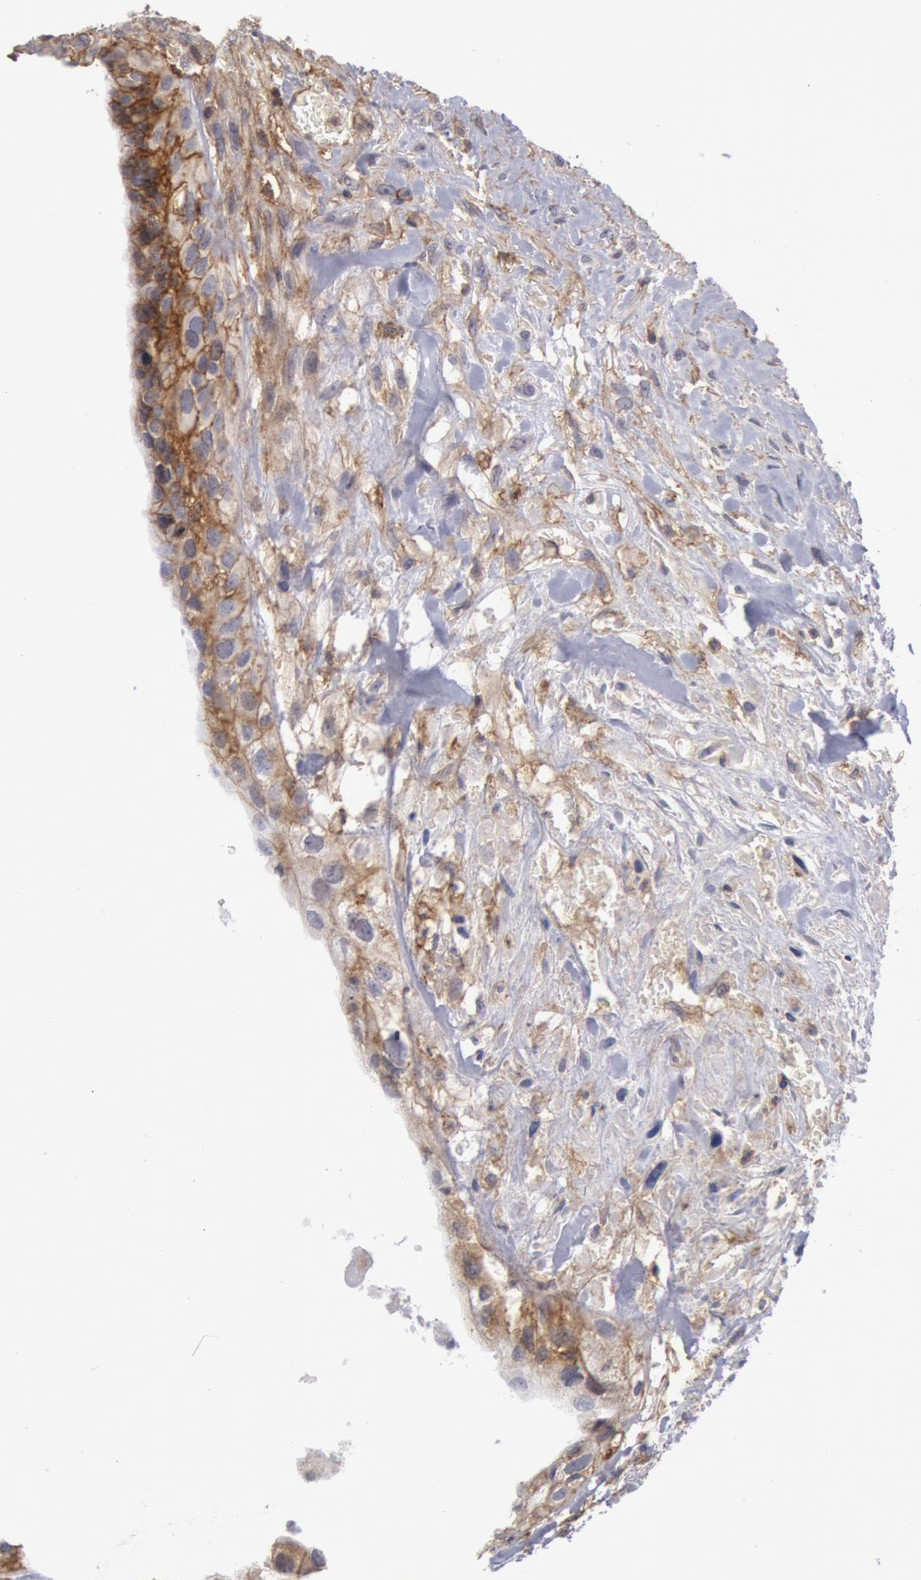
{"staining": {"intensity": "moderate", "quantity": ">75%", "location": "cytoplasmic/membranous"}, "tissue": "breast cancer", "cell_type": "Tumor cells", "image_type": "cancer", "snomed": [{"axis": "morphology", "description": "Neoplasm, malignant, NOS"}, {"axis": "topography", "description": "Breast"}], "caption": "Tumor cells display medium levels of moderate cytoplasmic/membranous positivity in about >75% of cells in breast cancer (neoplasm (malignant)).", "gene": "STX4", "patient": {"sex": "female", "age": 50}}